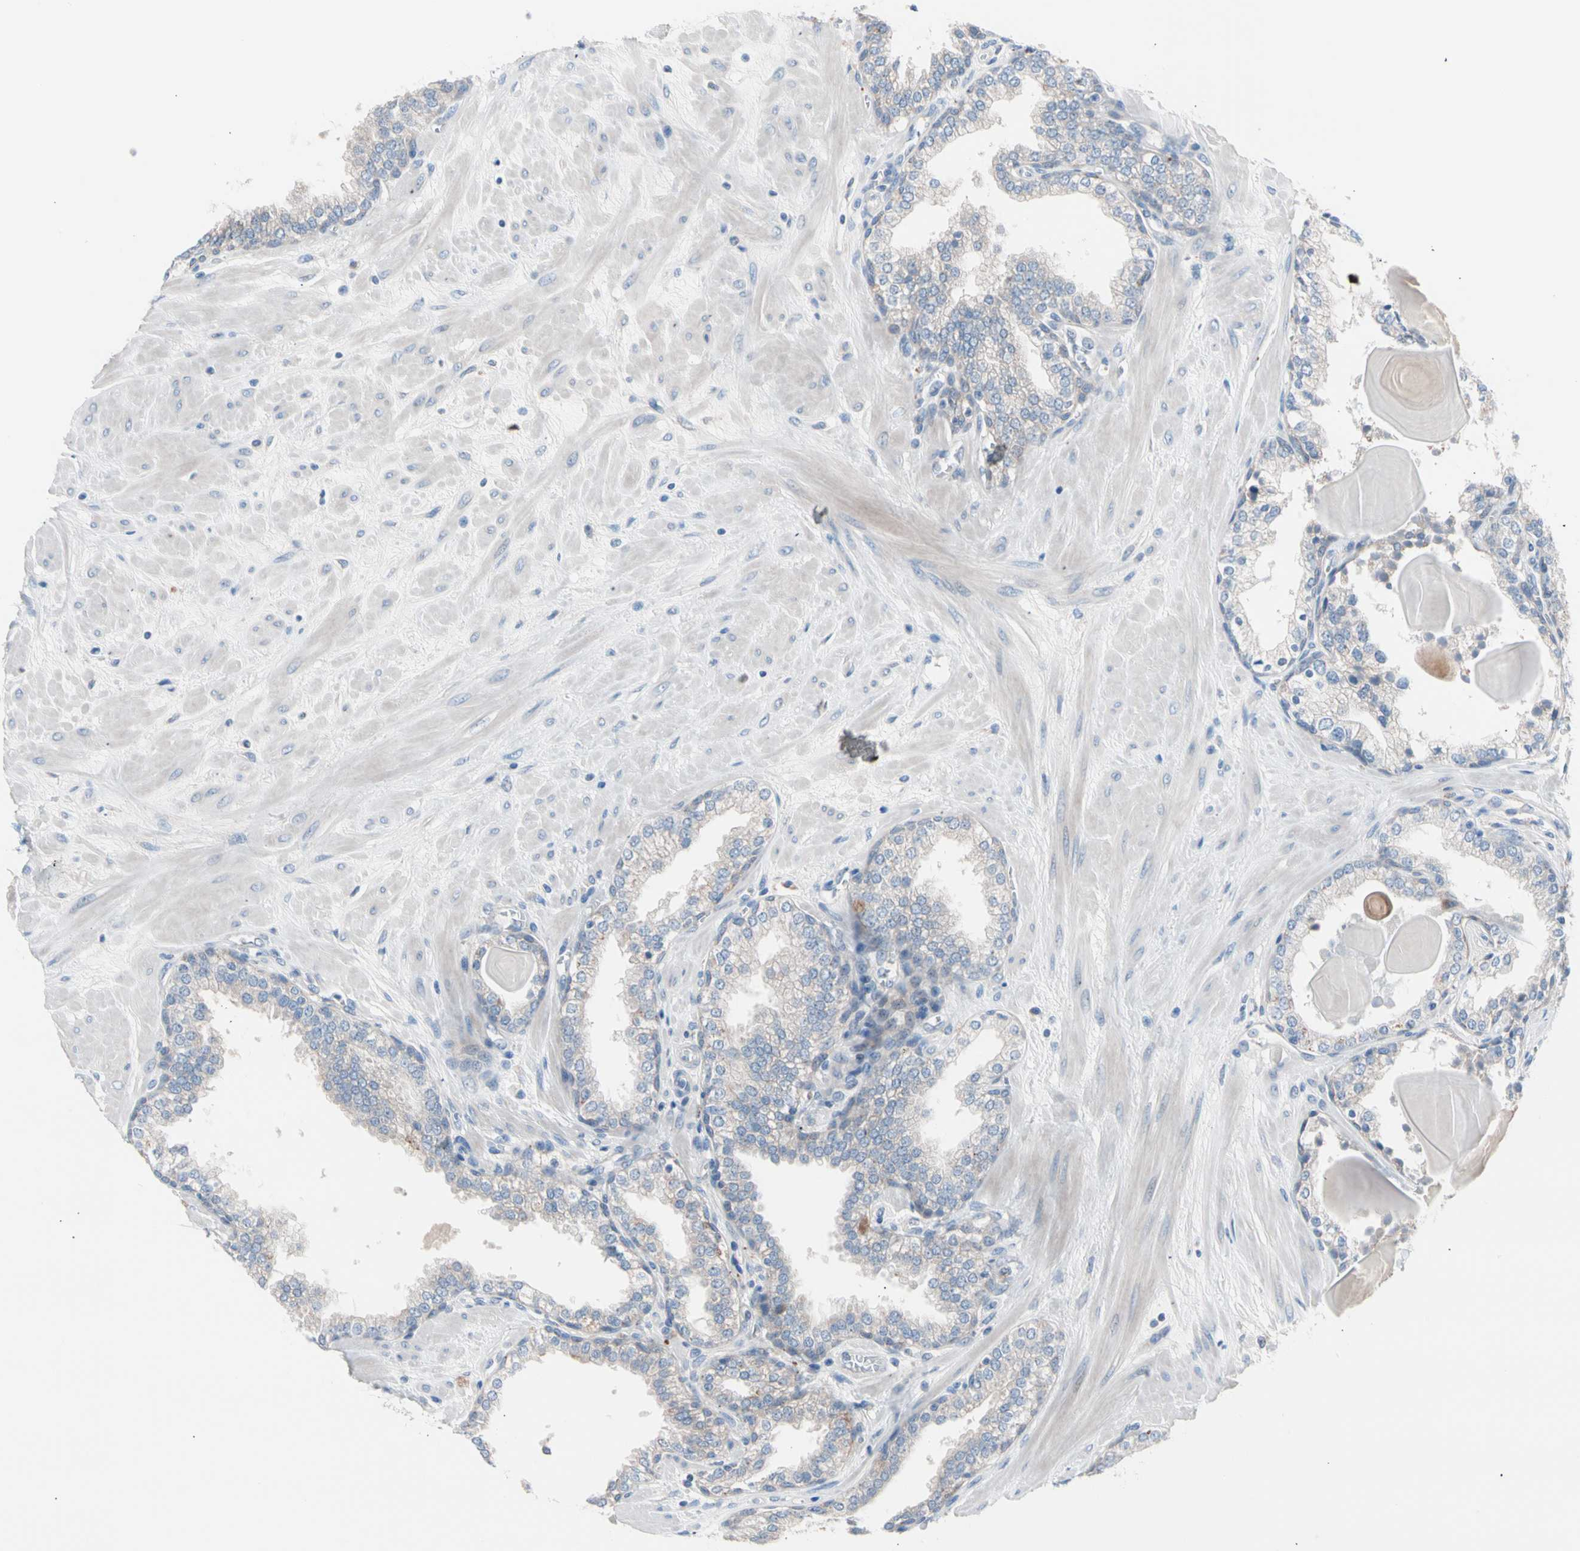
{"staining": {"intensity": "weak", "quantity": "<25%", "location": "cytoplasmic/membranous"}, "tissue": "prostate", "cell_type": "Glandular cells", "image_type": "normal", "snomed": [{"axis": "morphology", "description": "Normal tissue, NOS"}, {"axis": "topography", "description": "Prostate"}], "caption": "A photomicrograph of human prostate is negative for staining in glandular cells. (DAB (3,3'-diaminobenzidine) IHC visualized using brightfield microscopy, high magnification).", "gene": "CASQ1", "patient": {"sex": "male", "age": 51}}